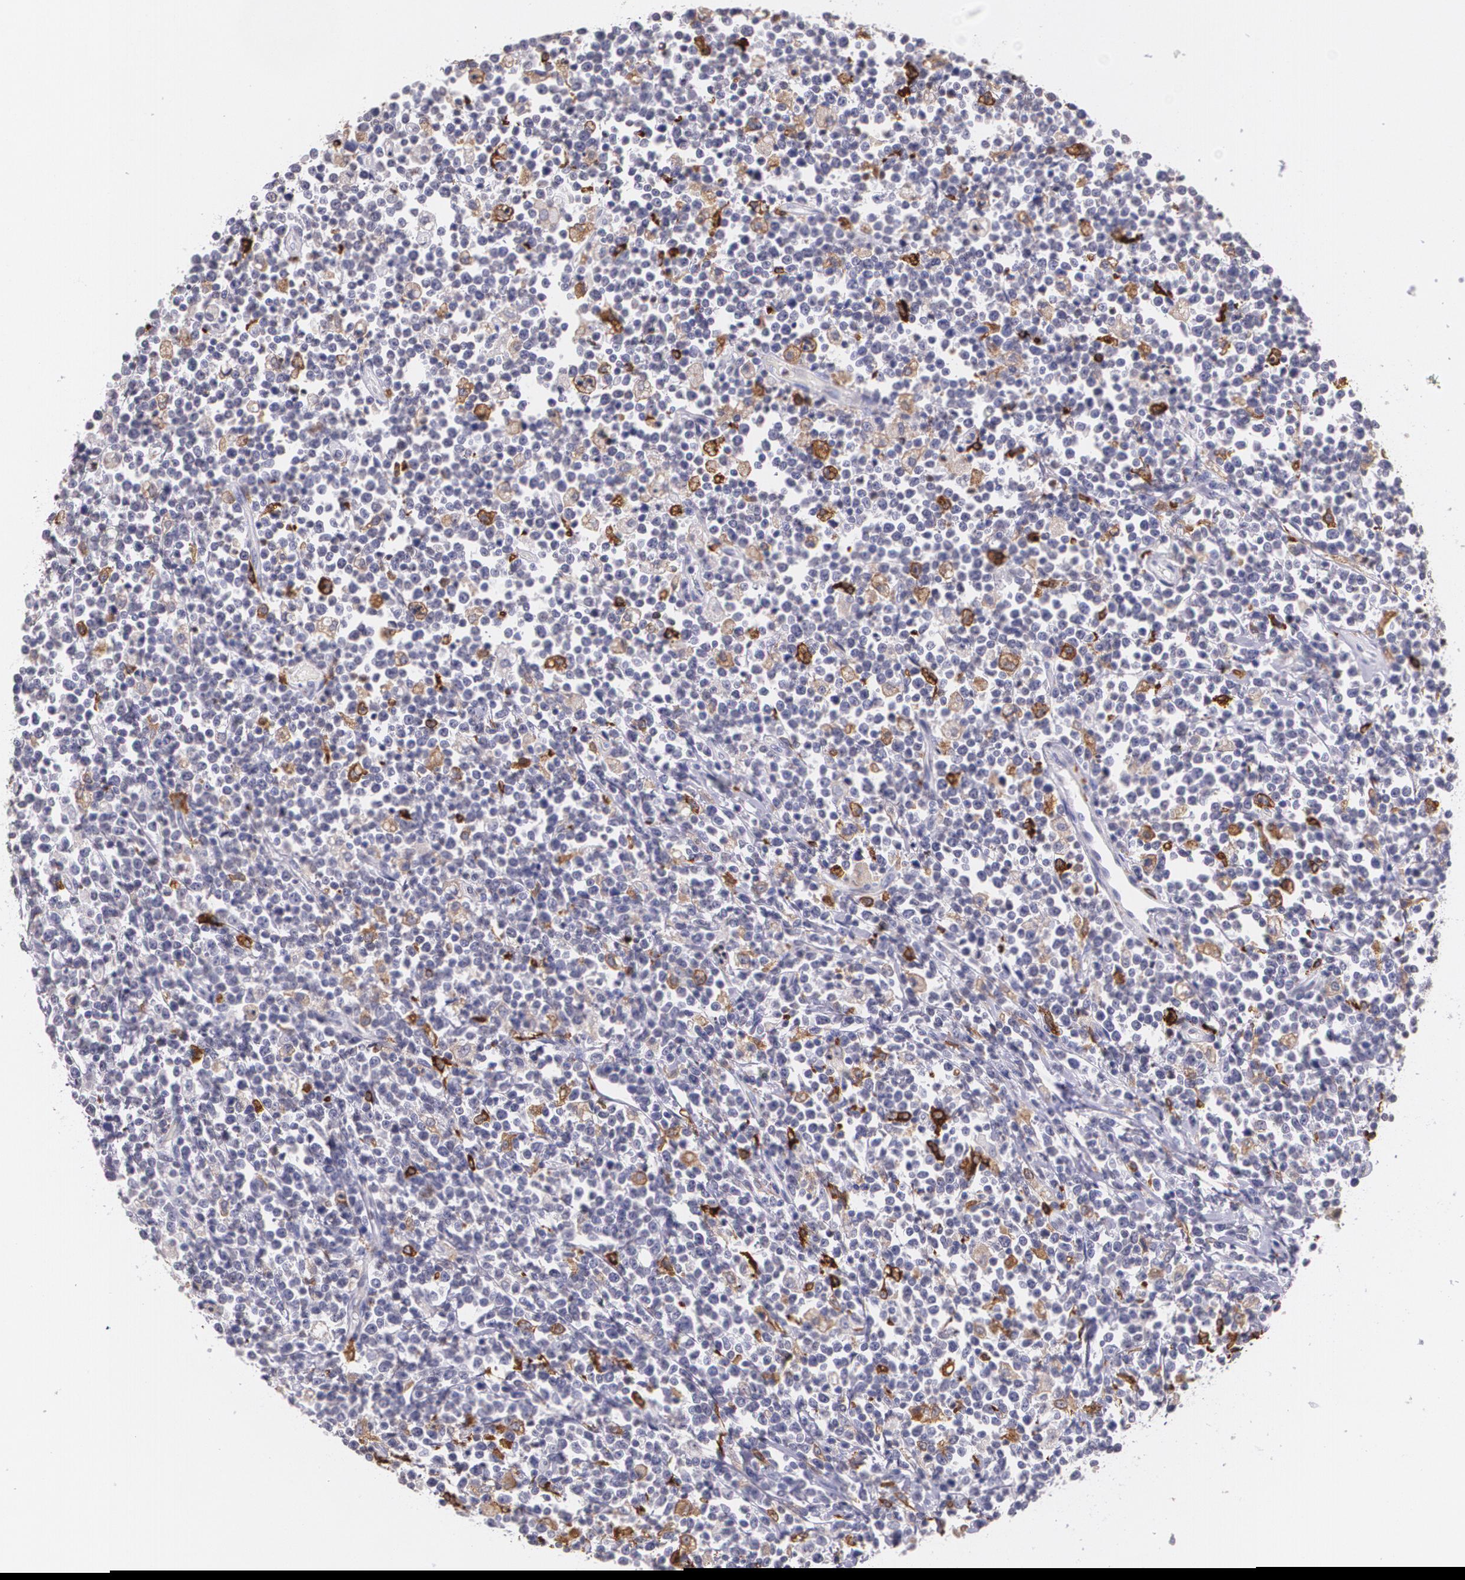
{"staining": {"intensity": "negative", "quantity": "none", "location": "none"}, "tissue": "lymphoma", "cell_type": "Tumor cells", "image_type": "cancer", "snomed": [{"axis": "morphology", "description": "Malignant lymphoma, non-Hodgkin's type, High grade"}, {"axis": "topography", "description": "Colon"}], "caption": "This is a histopathology image of immunohistochemistry (IHC) staining of lymphoma, which shows no expression in tumor cells.", "gene": "RTN1", "patient": {"sex": "male", "age": 82}}